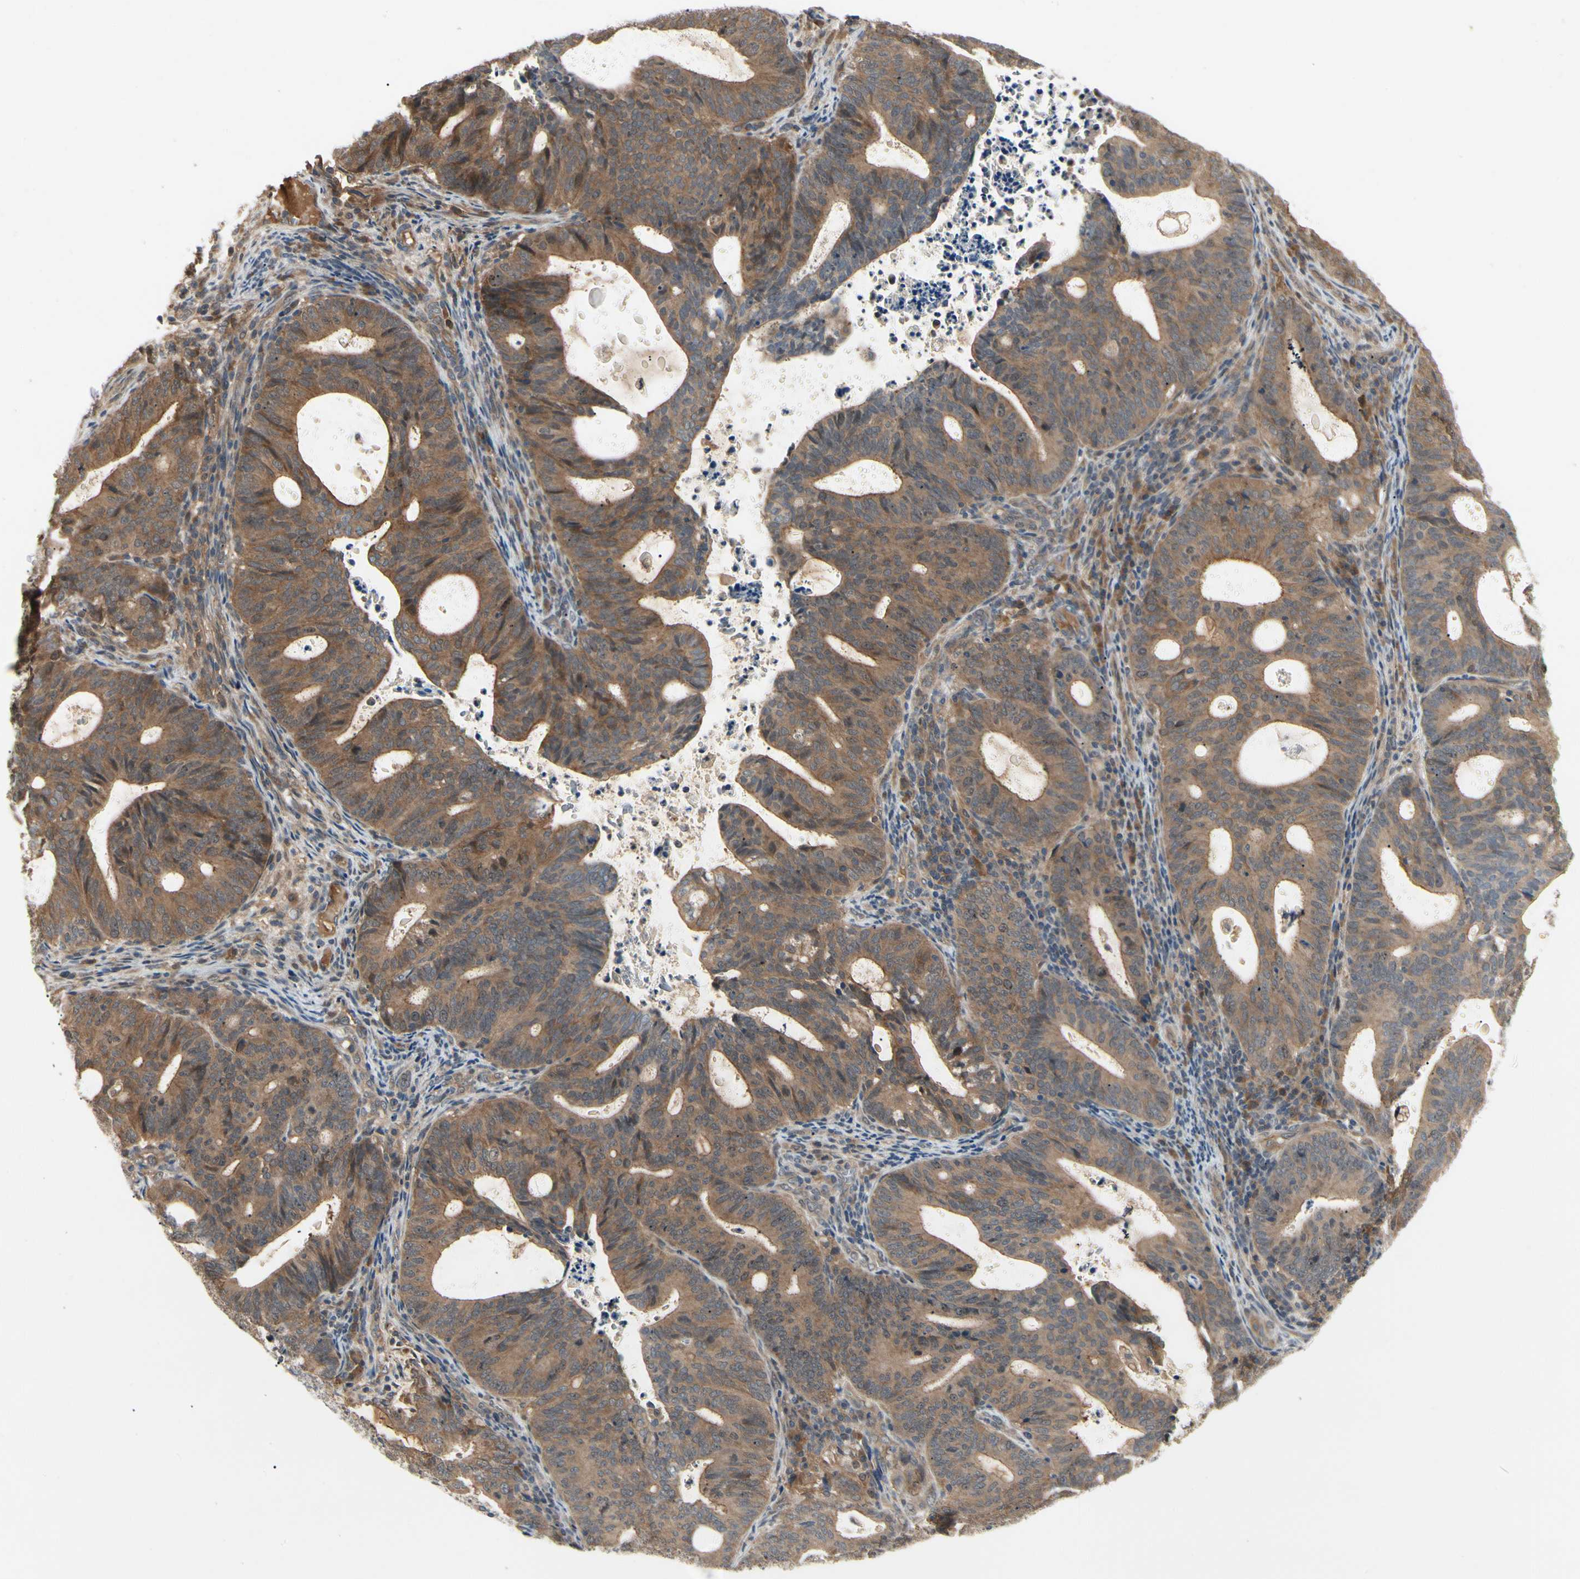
{"staining": {"intensity": "strong", "quantity": ">75%", "location": "cytoplasmic/membranous"}, "tissue": "endometrial cancer", "cell_type": "Tumor cells", "image_type": "cancer", "snomed": [{"axis": "morphology", "description": "Adenocarcinoma, NOS"}, {"axis": "topography", "description": "Uterus"}], "caption": "IHC staining of endometrial adenocarcinoma, which shows high levels of strong cytoplasmic/membranous positivity in approximately >75% of tumor cells indicating strong cytoplasmic/membranous protein positivity. The staining was performed using DAB (3,3'-diaminobenzidine) (brown) for protein detection and nuclei were counterstained in hematoxylin (blue).", "gene": "RNF14", "patient": {"sex": "female", "age": 83}}